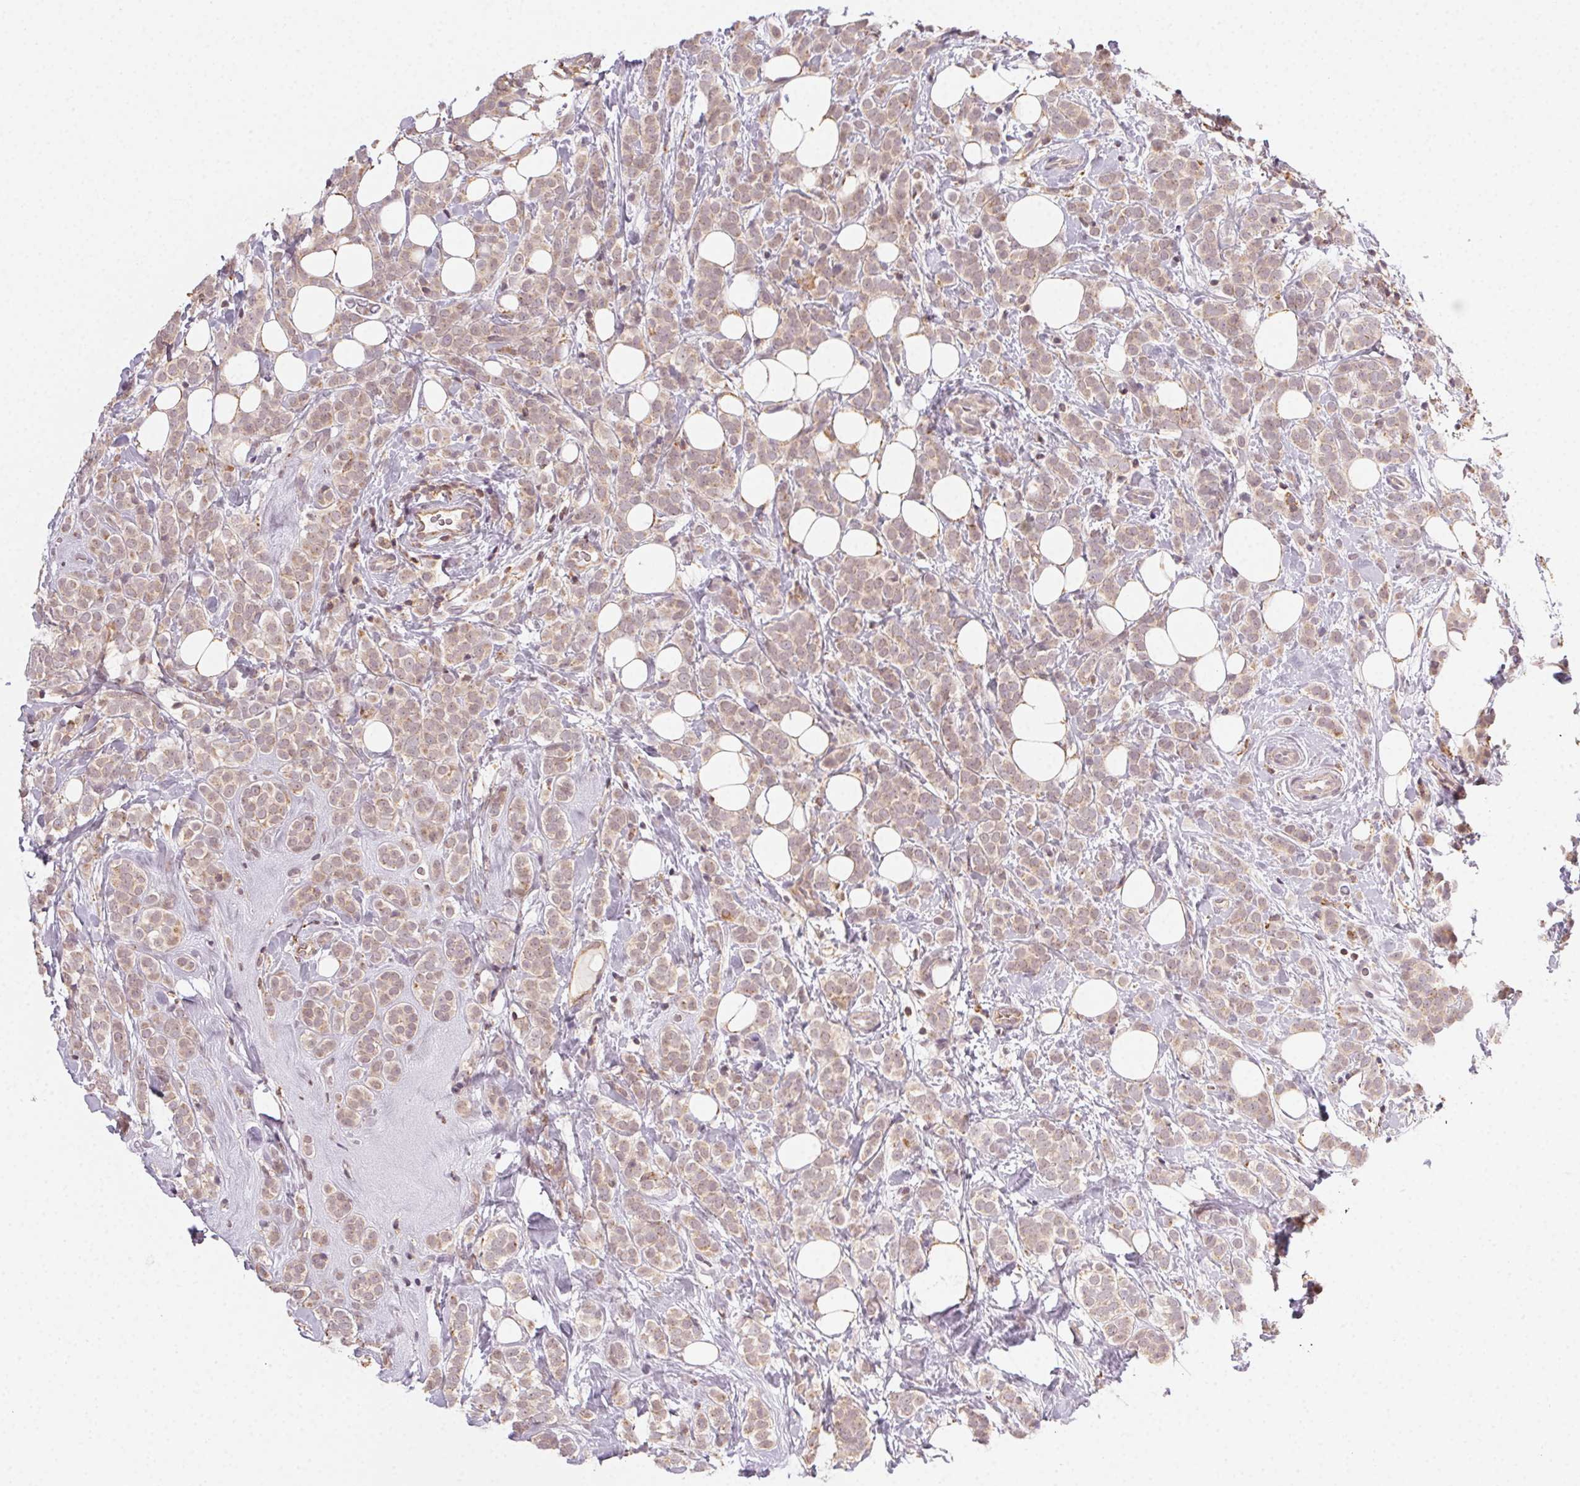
{"staining": {"intensity": "weak", "quantity": ">75%", "location": "cytoplasmic/membranous"}, "tissue": "breast cancer", "cell_type": "Tumor cells", "image_type": "cancer", "snomed": [{"axis": "morphology", "description": "Lobular carcinoma"}, {"axis": "topography", "description": "Breast"}], "caption": "The photomicrograph displays staining of breast lobular carcinoma, revealing weak cytoplasmic/membranous protein staining (brown color) within tumor cells.", "gene": "NCOA4", "patient": {"sex": "female", "age": 49}}